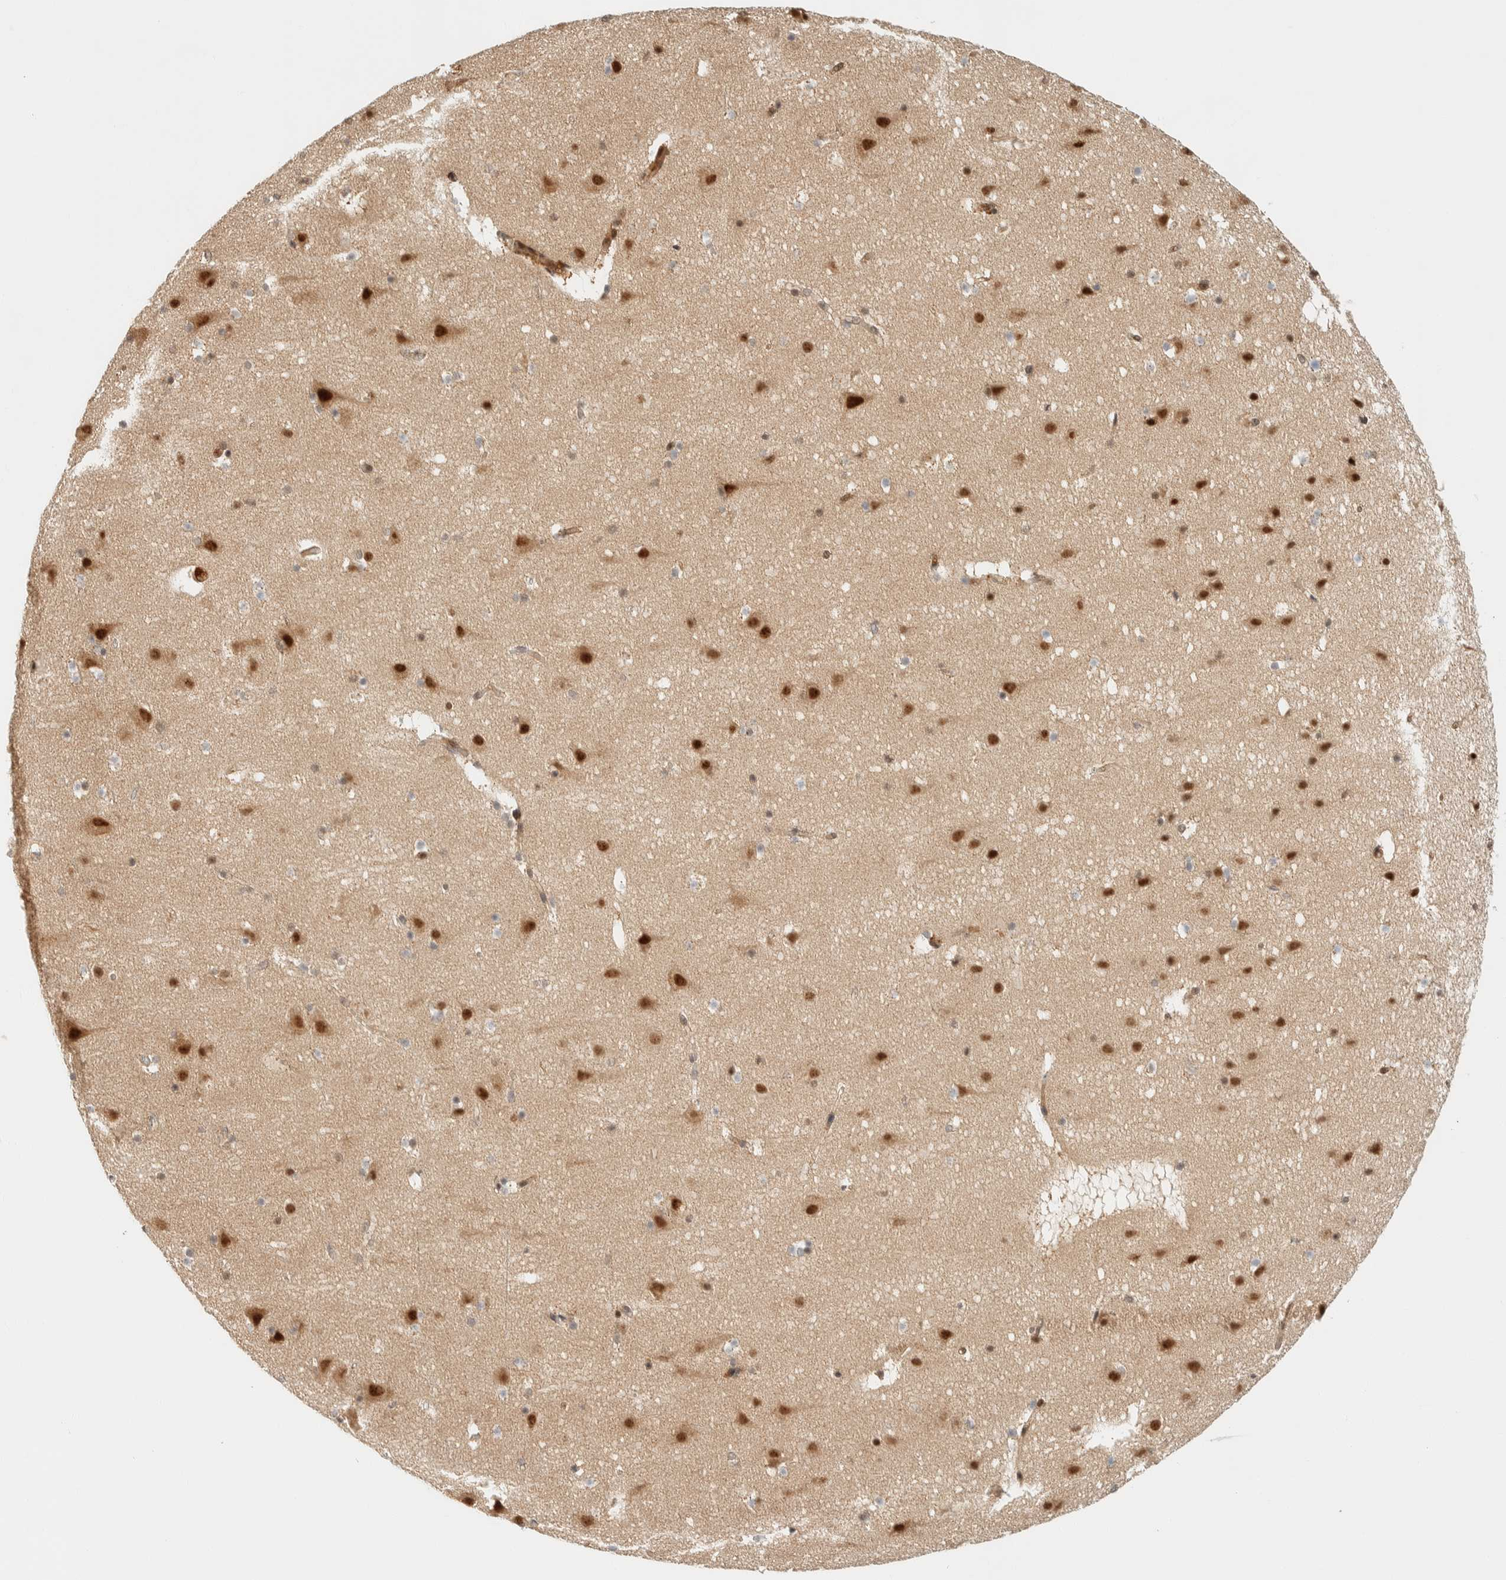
{"staining": {"intensity": "moderate", "quantity": ">75%", "location": "cytoplasmic/membranous,nuclear"}, "tissue": "cerebral cortex", "cell_type": "Endothelial cells", "image_type": "normal", "snomed": [{"axis": "morphology", "description": "Normal tissue, NOS"}, {"axis": "topography", "description": "Cerebral cortex"}], "caption": "Immunohistochemistry of normal human cerebral cortex exhibits medium levels of moderate cytoplasmic/membranous,nuclear expression in approximately >75% of endothelial cells. (IHC, brightfield microscopy, high magnification).", "gene": "SIK1", "patient": {"sex": "male", "age": 45}}